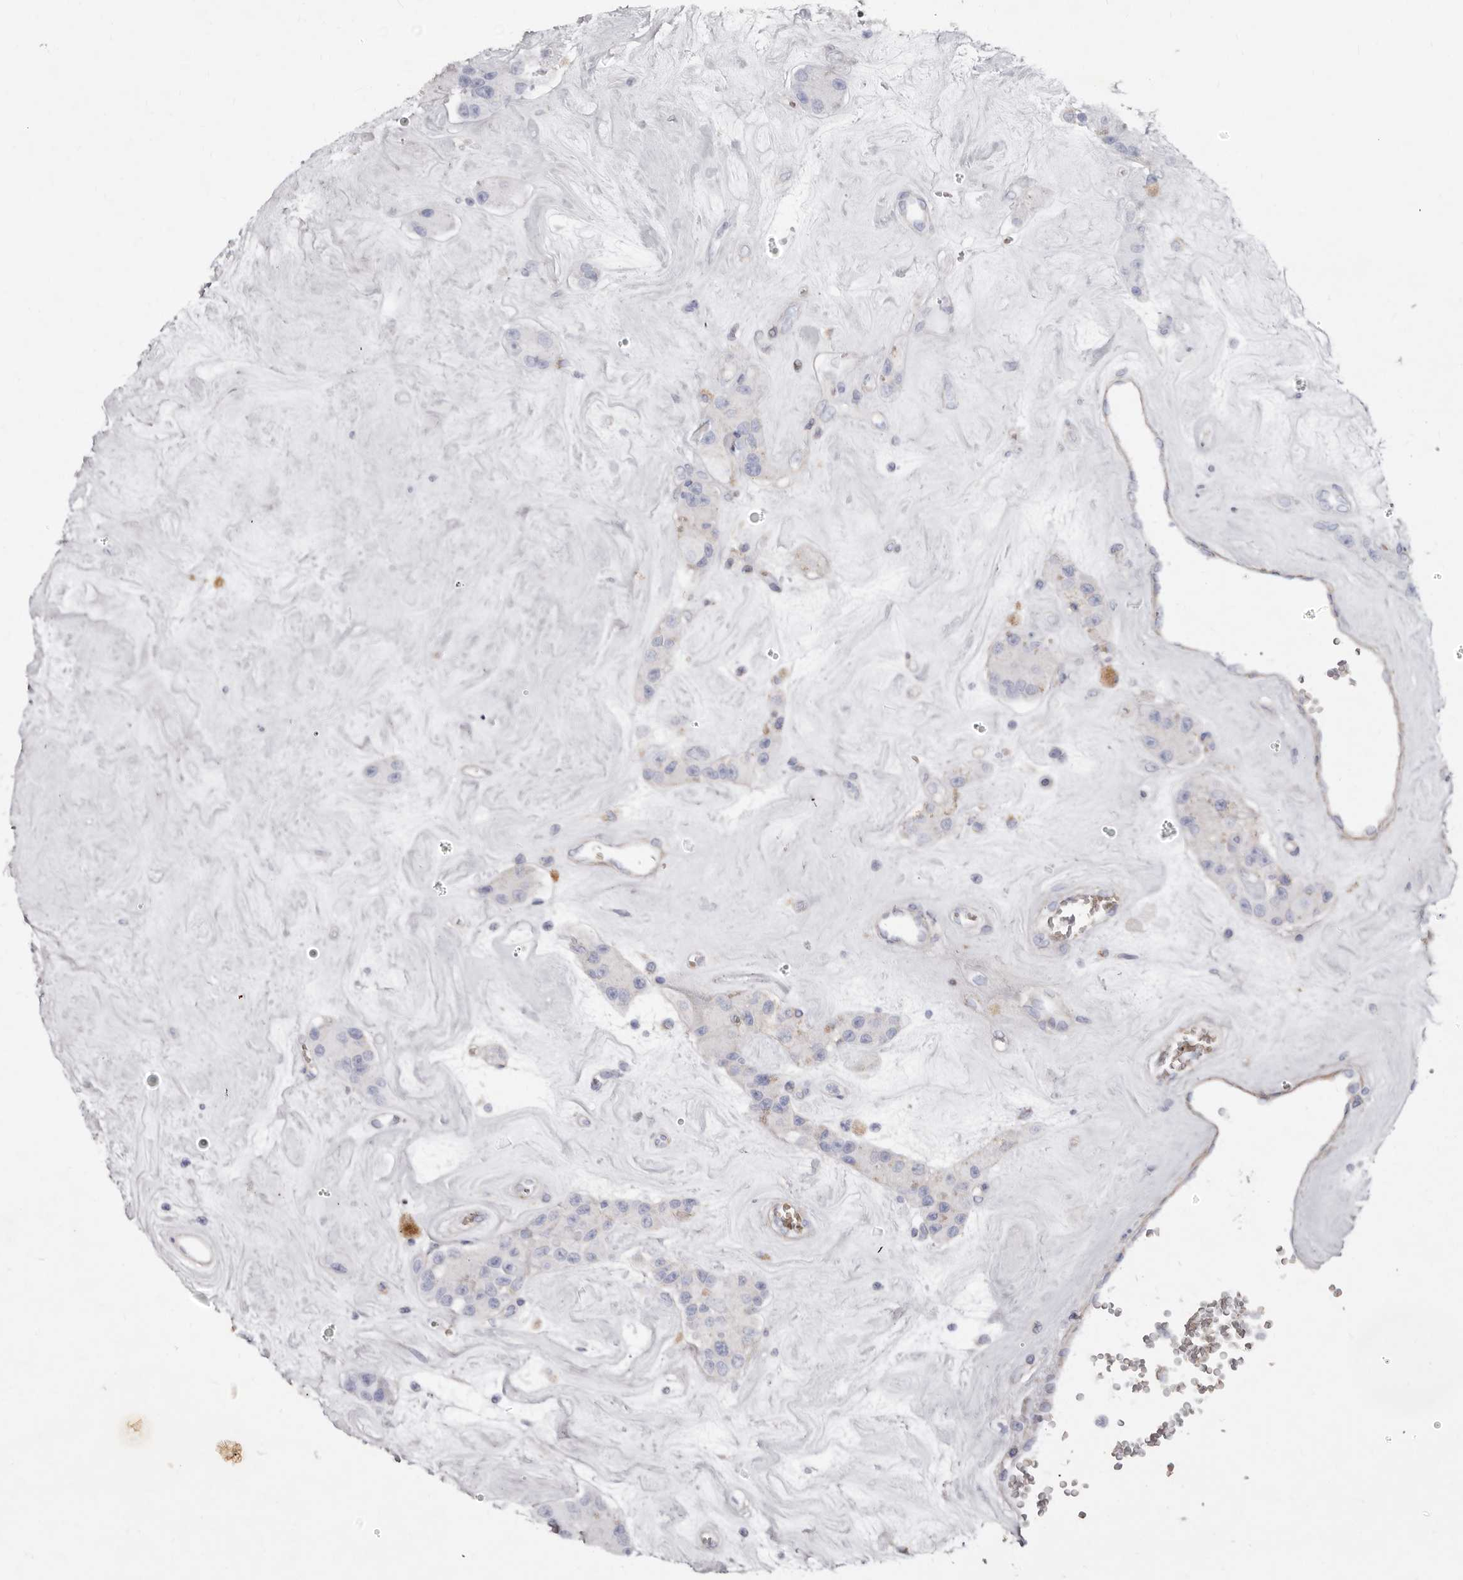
{"staining": {"intensity": "negative", "quantity": "none", "location": "none"}, "tissue": "carcinoid", "cell_type": "Tumor cells", "image_type": "cancer", "snomed": [{"axis": "morphology", "description": "Carcinoid, malignant, NOS"}, {"axis": "topography", "description": "Pancreas"}], "caption": "A micrograph of human malignant carcinoid is negative for staining in tumor cells.", "gene": "GOT1L1", "patient": {"sex": "male", "age": 41}}